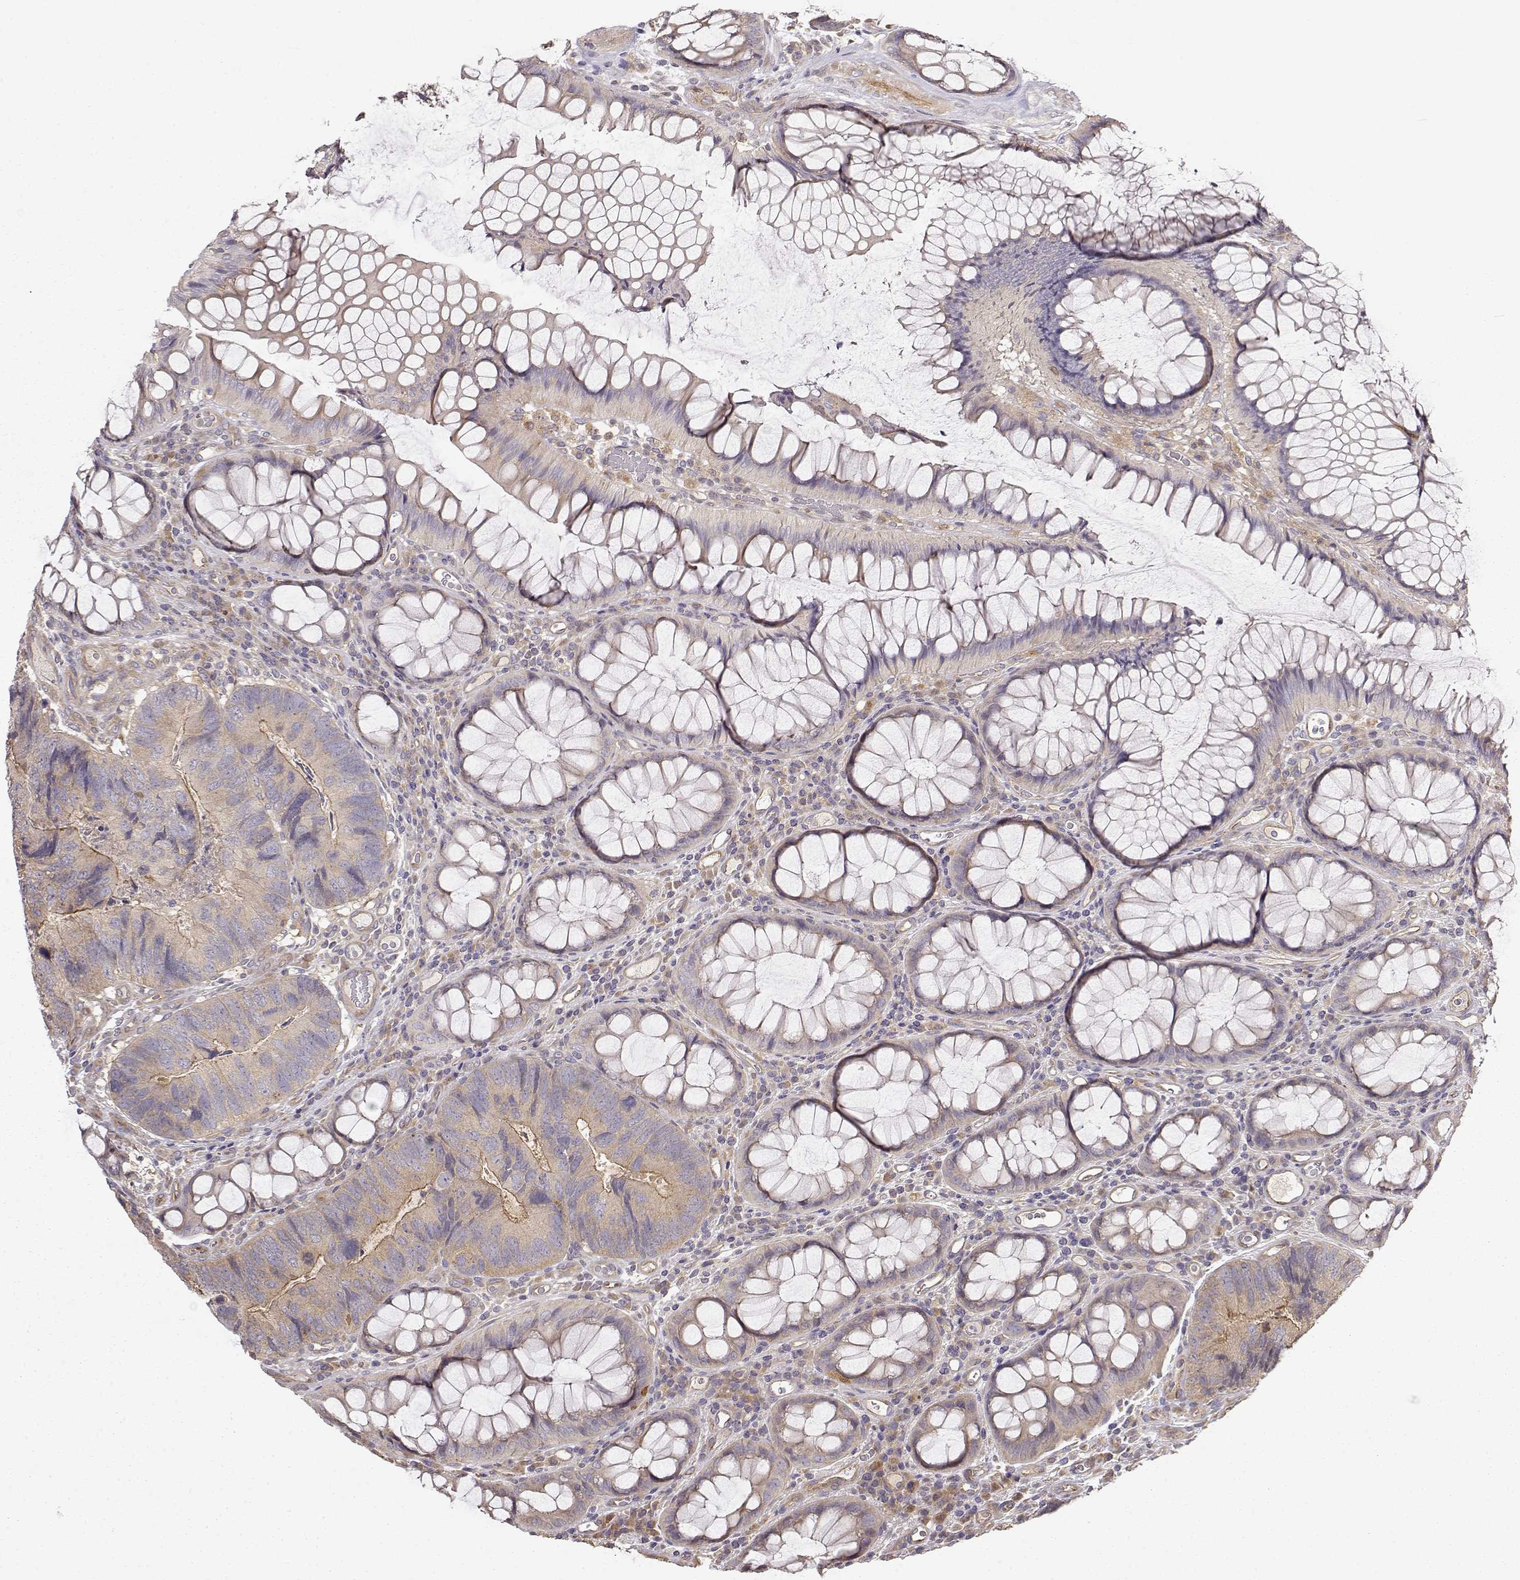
{"staining": {"intensity": "weak", "quantity": ">75%", "location": "cytoplasmic/membranous"}, "tissue": "colorectal cancer", "cell_type": "Tumor cells", "image_type": "cancer", "snomed": [{"axis": "morphology", "description": "Adenocarcinoma, NOS"}, {"axis": "topography", "description": "Colon"}], "caption": "Weak cytoplasmic/membranous protein positivity is appreciated in approximately >75% of tumor cells in colorectal adenocarcinoma.", "gene": "CRIM1", "patient": {"sex": "female", "age": 67}}